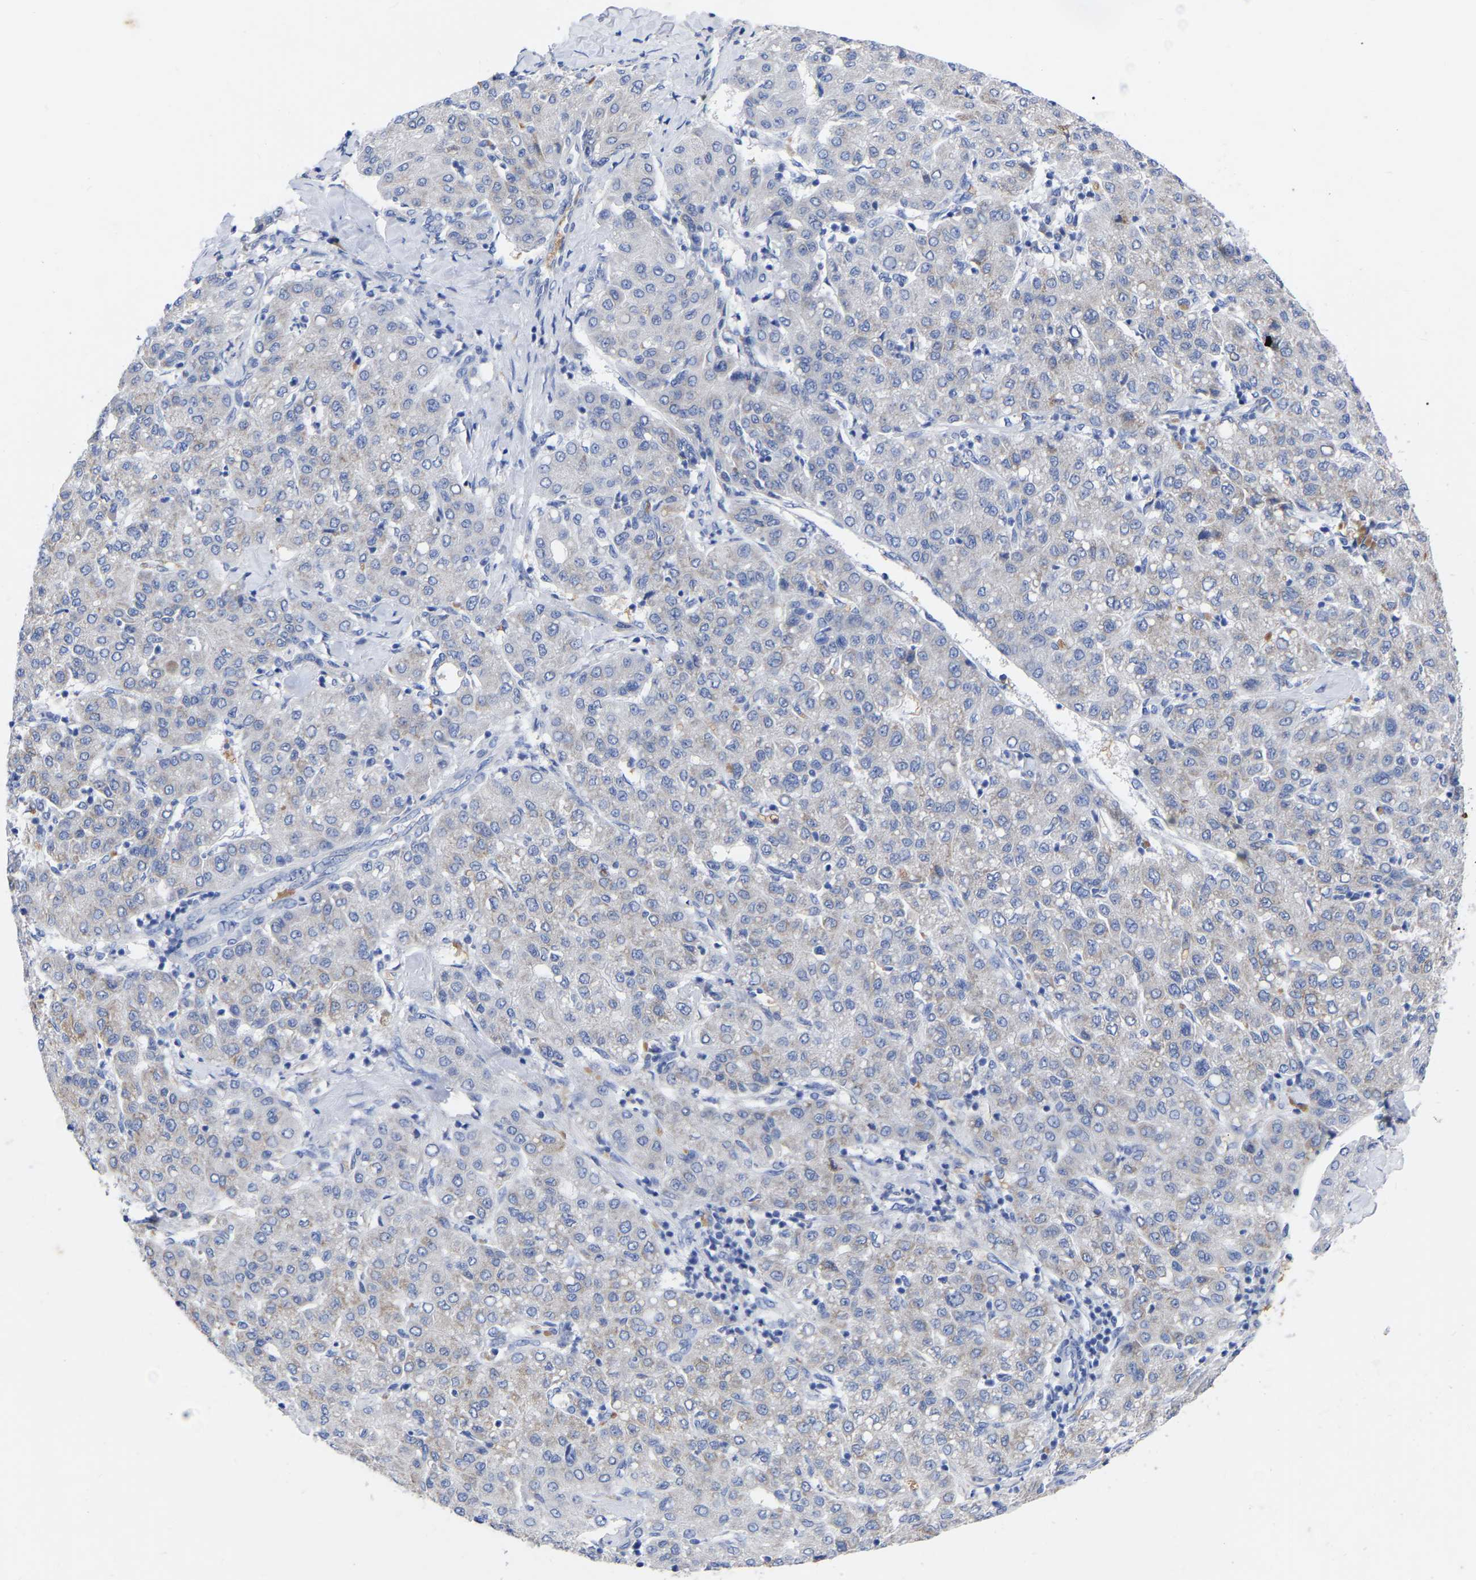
{"staining": {"intensity": "negative", "quantity": "none", "location": "none"}, "tissue": "liver cancer", "cell_type": "Tumor cells", "image_type": "cancer", "snomed": [{"axis": "morphology", "description": "Carcinoma, Hepatocellular, NOS"}, {"axis": "topography", "description": "Liver"}], "caption": "Photomicrograph shows no significant protein positivity in tumor cells of liver cancer. (DAB immunohistochemistry (IHC) visualized using brightfield microscopy, high magnification).", "gene": "GDF3", "patient": {"sex": "male", "age": 65}}